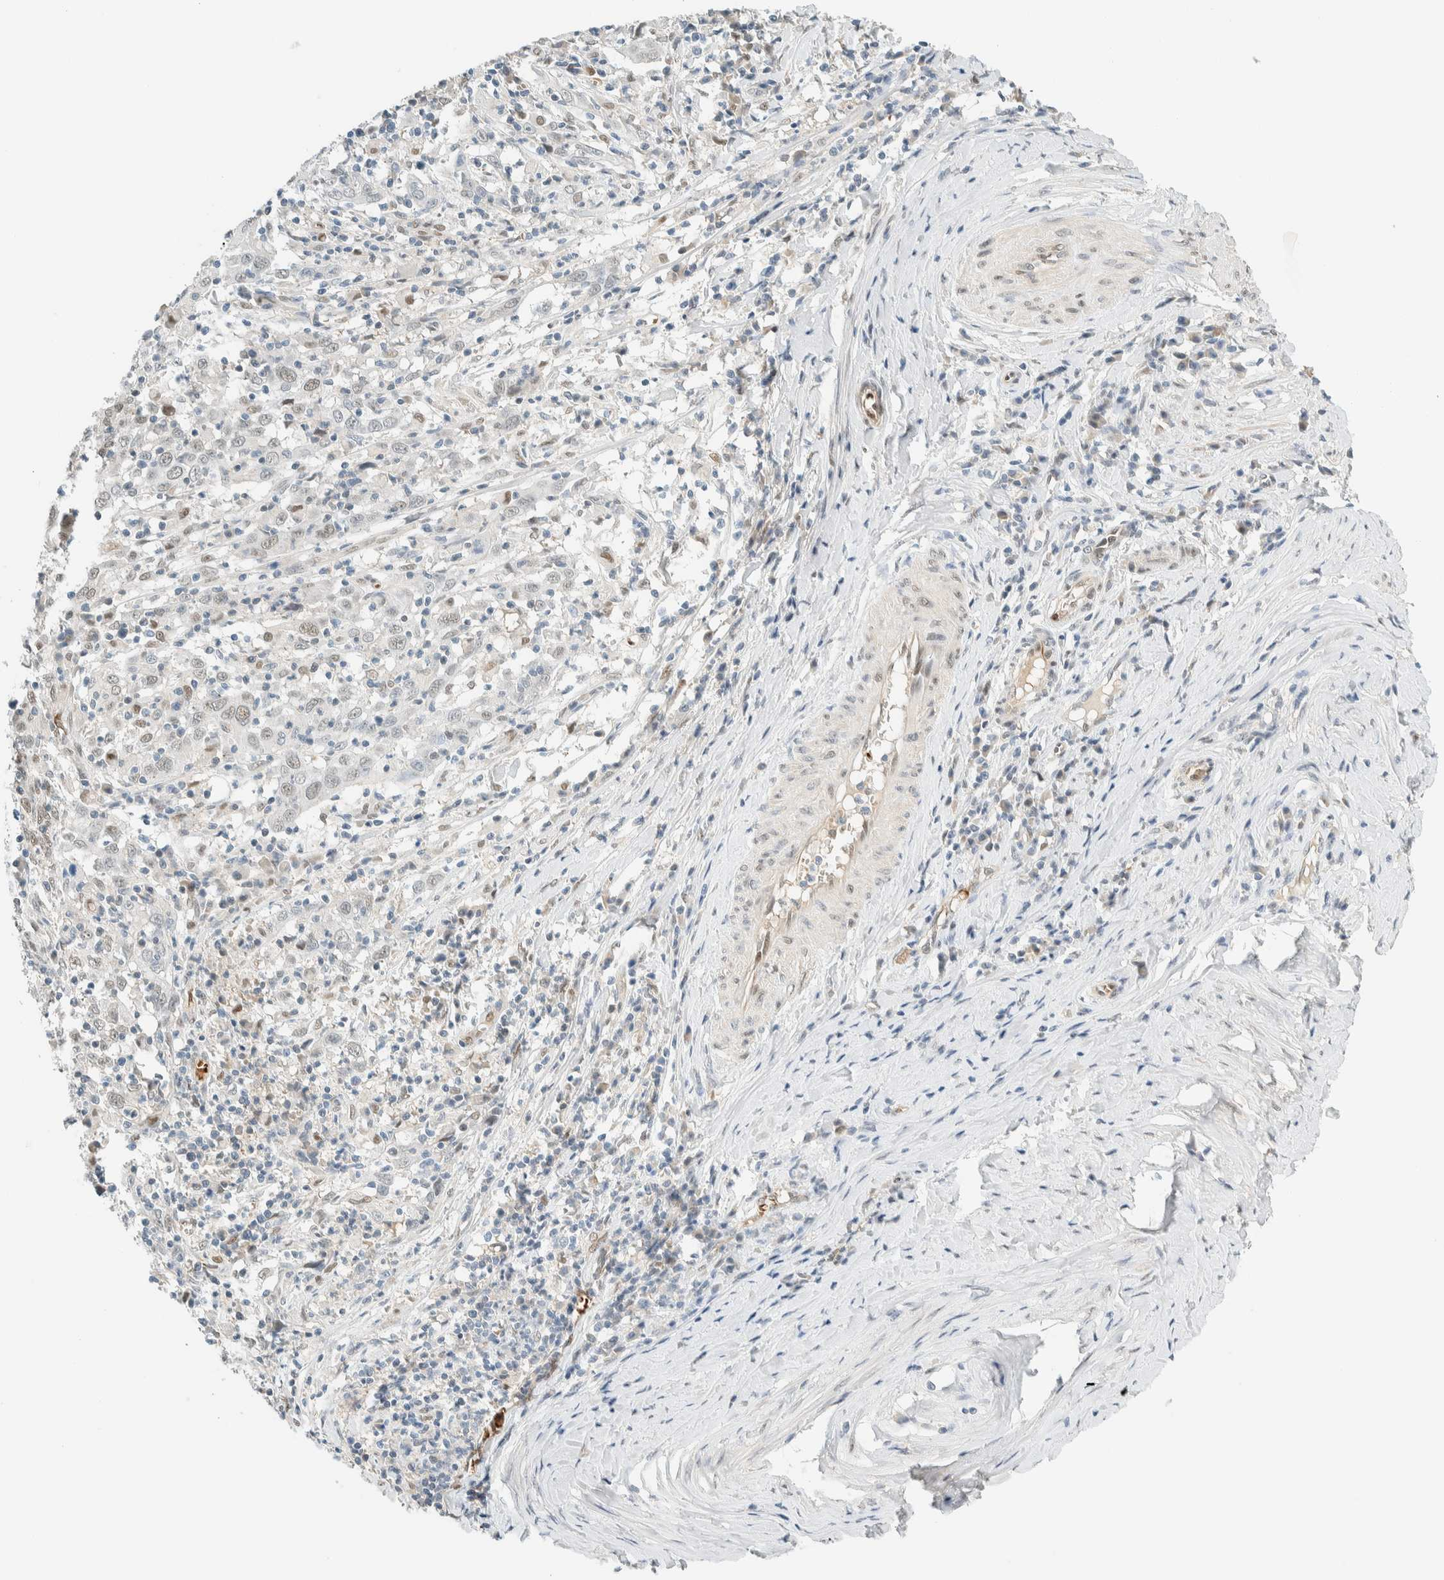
{"staining": {"intensity": "weak", "quantity": "<25%", "location": "nuclear"}, "tissue": "cervical cancer", "cell_type": "Tumor cells", "image_type": "cancer", "snomed": [{"axis": "morphology", "description": "Squamous cell carcinoma, NOS"}, {"axis": "topography", "description": "Cervix"}], "caption": "The immunohistochemistry (IHC) image has no significant positivity in tumor cells of squamous cell carcinoma (cervical) tissue. Nuclei are stained in blue.", "gene": "TSTD2", "patient": {"sex": "female", "age": 46}}